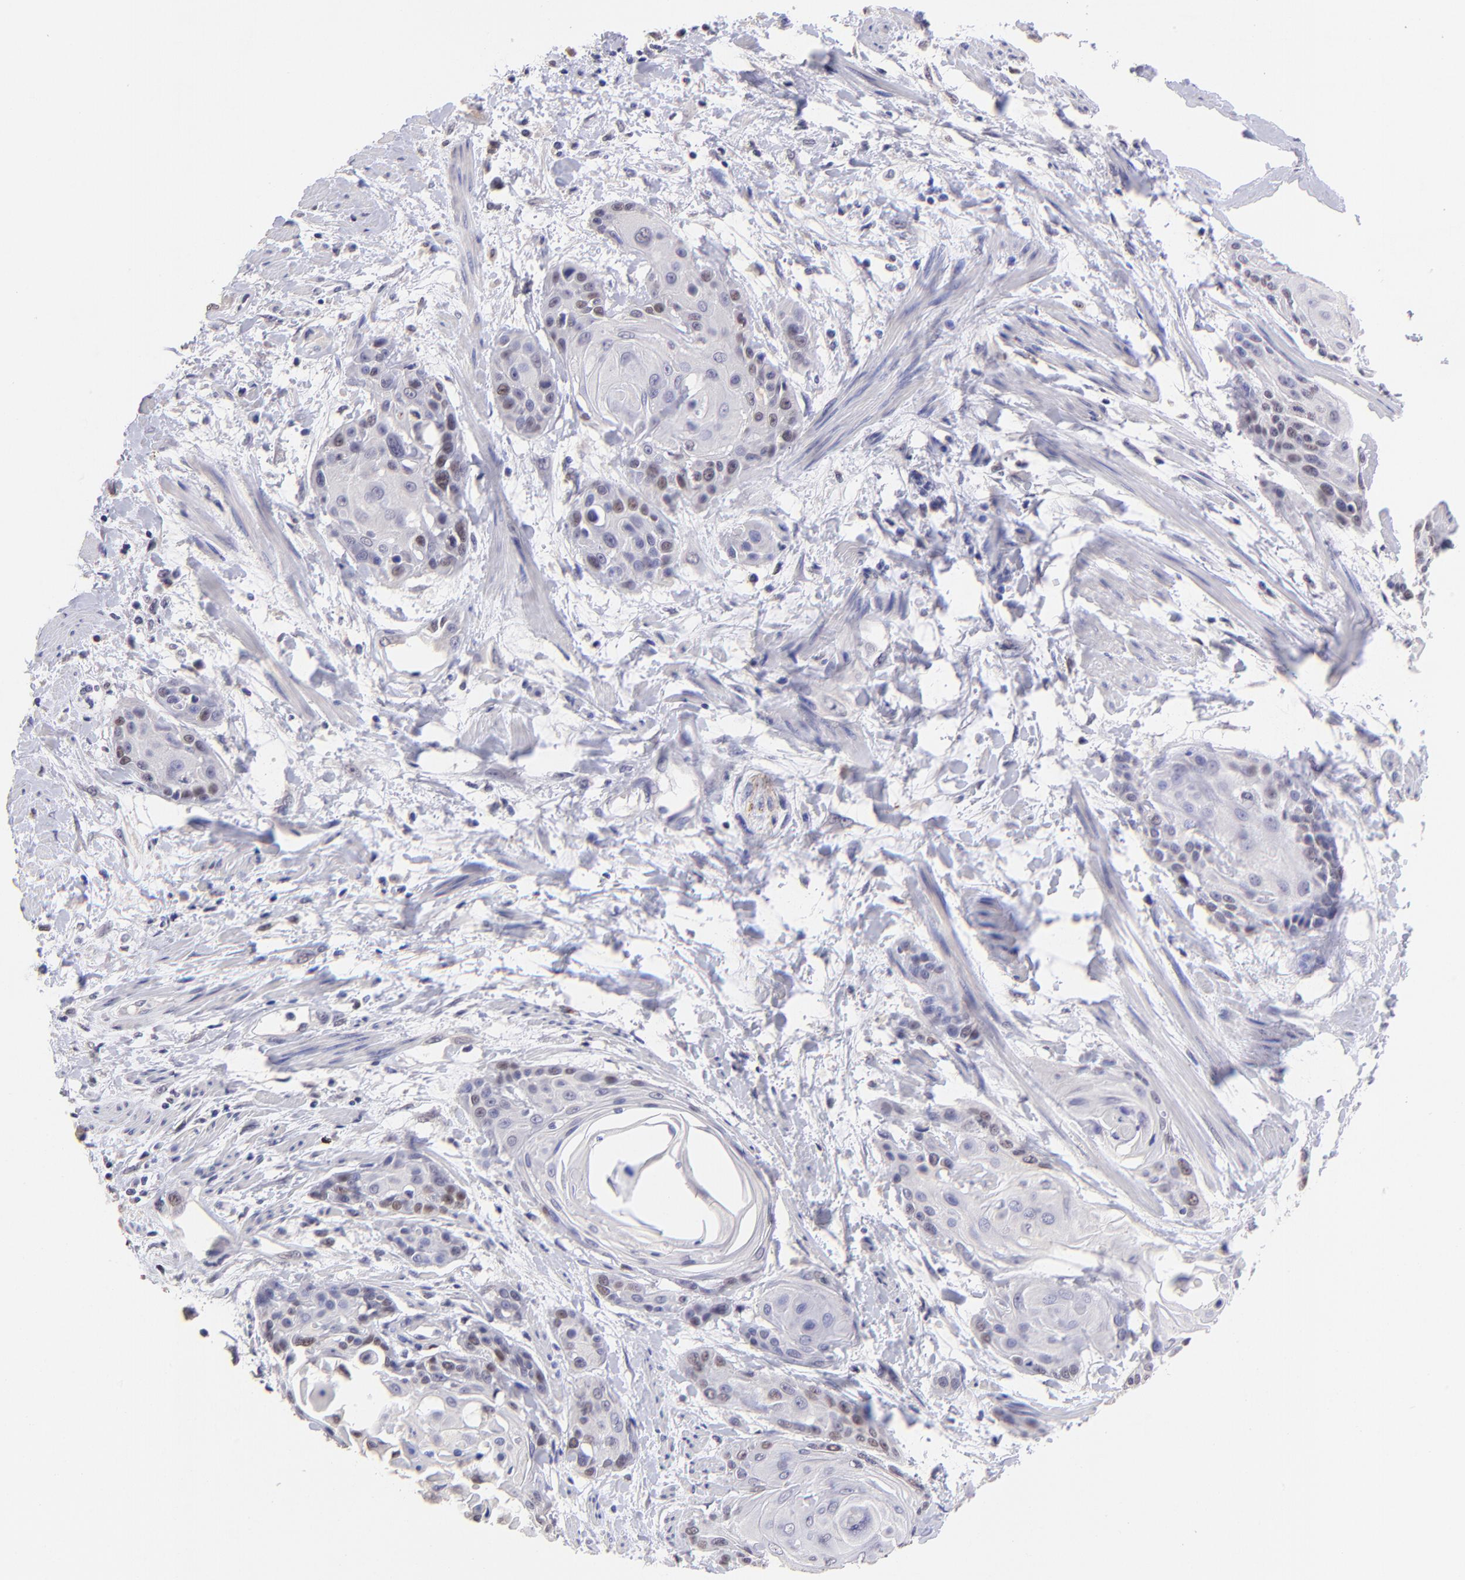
{"staining": {"intensity": "moderate", "quantity": "25%-75%", "location": "nuclear"}, "tissue": "cervical cancer", "cell_type": "Tumor cells", "image_type": "cancer", "snomed": [{"axis": "morphology", "description": "Squamous cell carcinoma, NOS"}, {"axis": "topography", "description": "Cervix"}], "caption": "IHC staining of cervical cancer, which shows medium levels of moderate nuclear positivity in approximately 25%-75% of tumor cells indicating moderate nuclear protein positivity. The staining was performed using DAB (brown) for protein detection and nuclei were counterstained in hematoxylin (blue).", "gene": "DNMT1", "patient": {"sex": "female", "age": 57}}